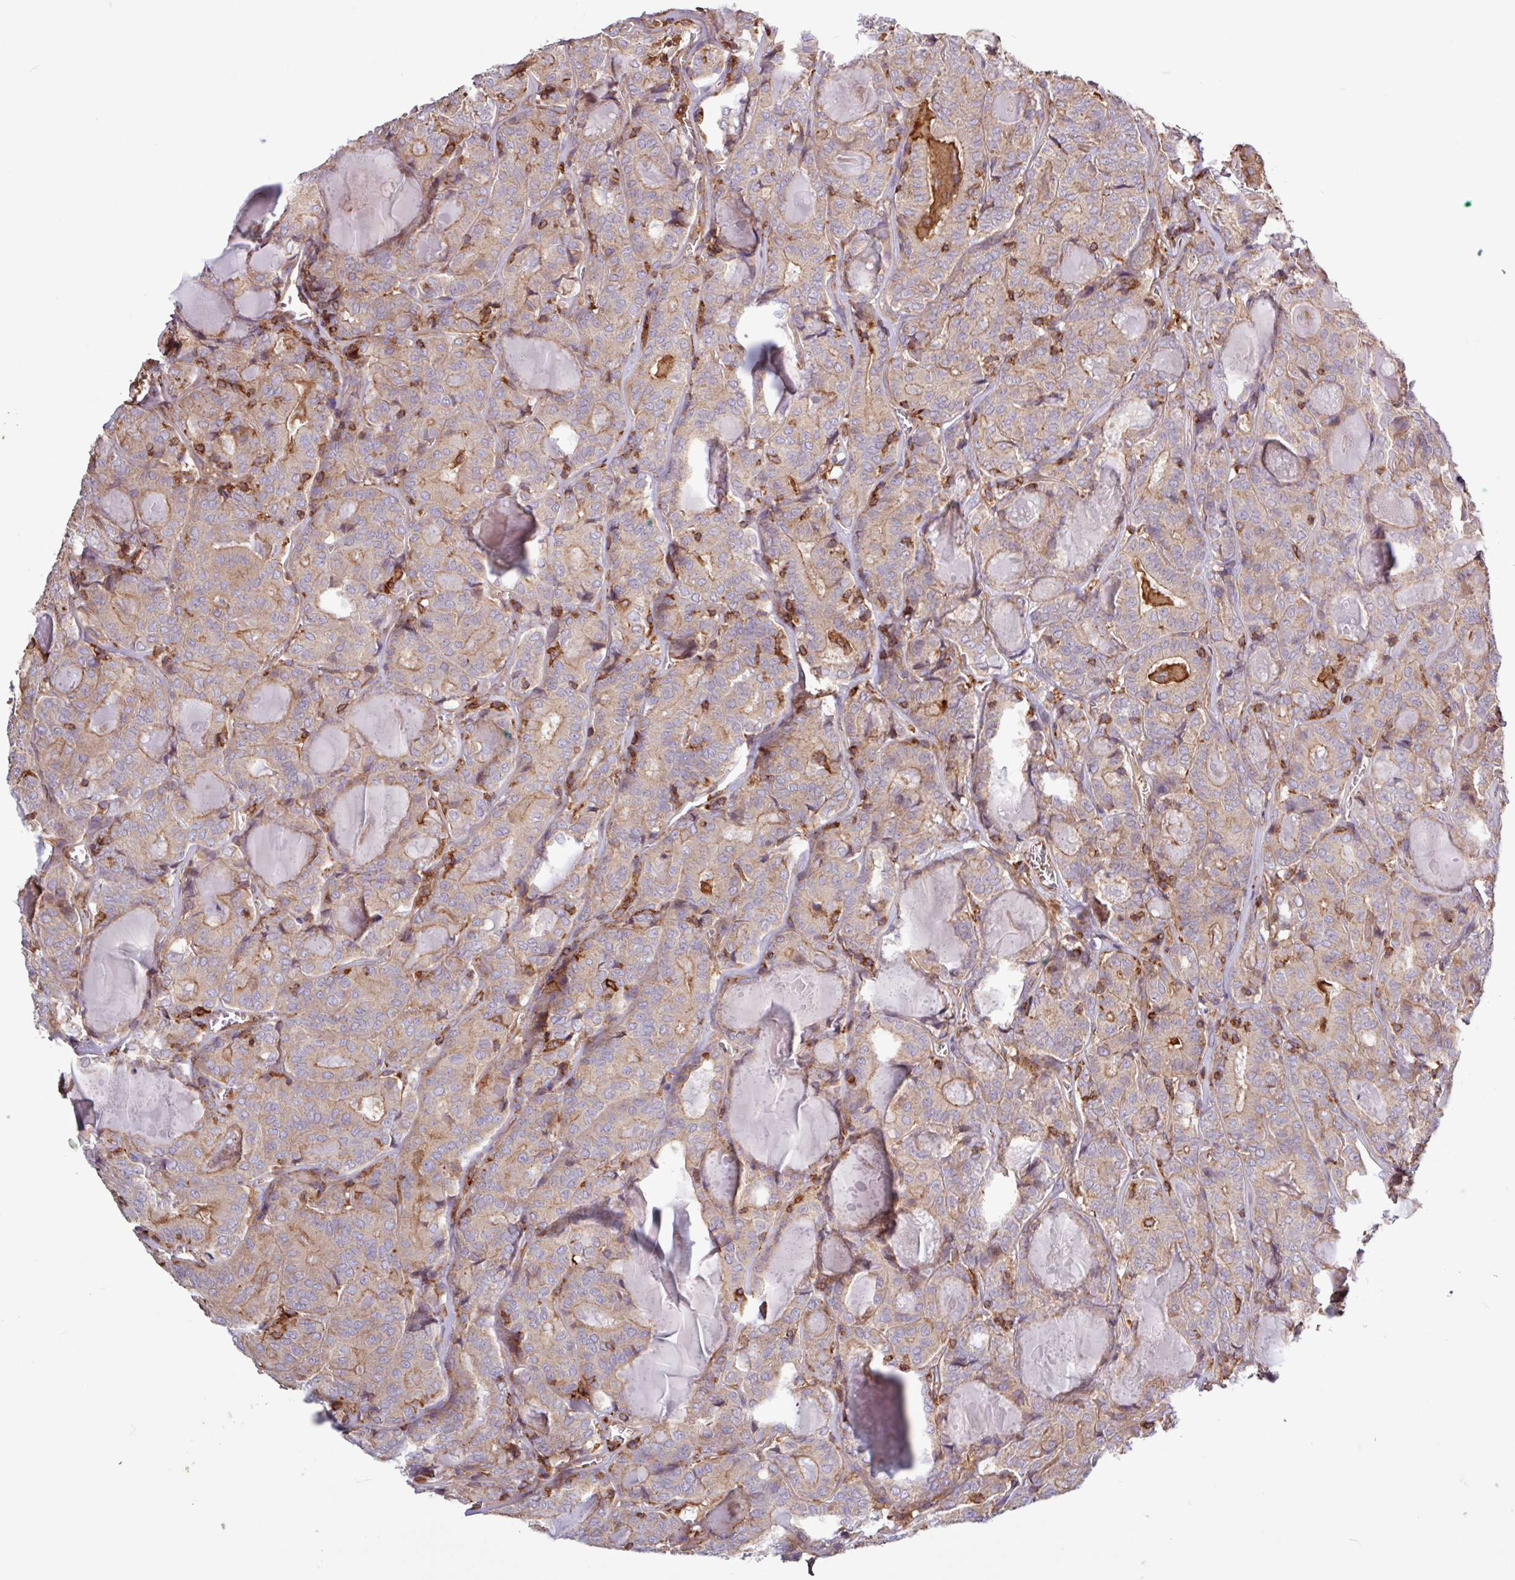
{"staining": {"intensity": "weak", "quantity": "25%-75%", "location": "cytoplasmic/membranous"}, "tissue": "thyroid cancer", "cell_type": "Tumor cells", "image_type": "cancer", "snomed": [{"axis": "morphology", "description": "Papillary adenocarcinoma, NOS"}, {"axis": "topography", "description": "Thyroid gland"}], "caption": "The micrograph shows staining of papillary adenocarcinoma (thyroid), revealing weak cytoplasmic/membranous protein positivity (brown color) within tumor cells. The protein of interest is shown in brown color, while the nuclei are stained blue.", "gene": "ACTR3", "patient": {"sex": "female", "age": 72}}